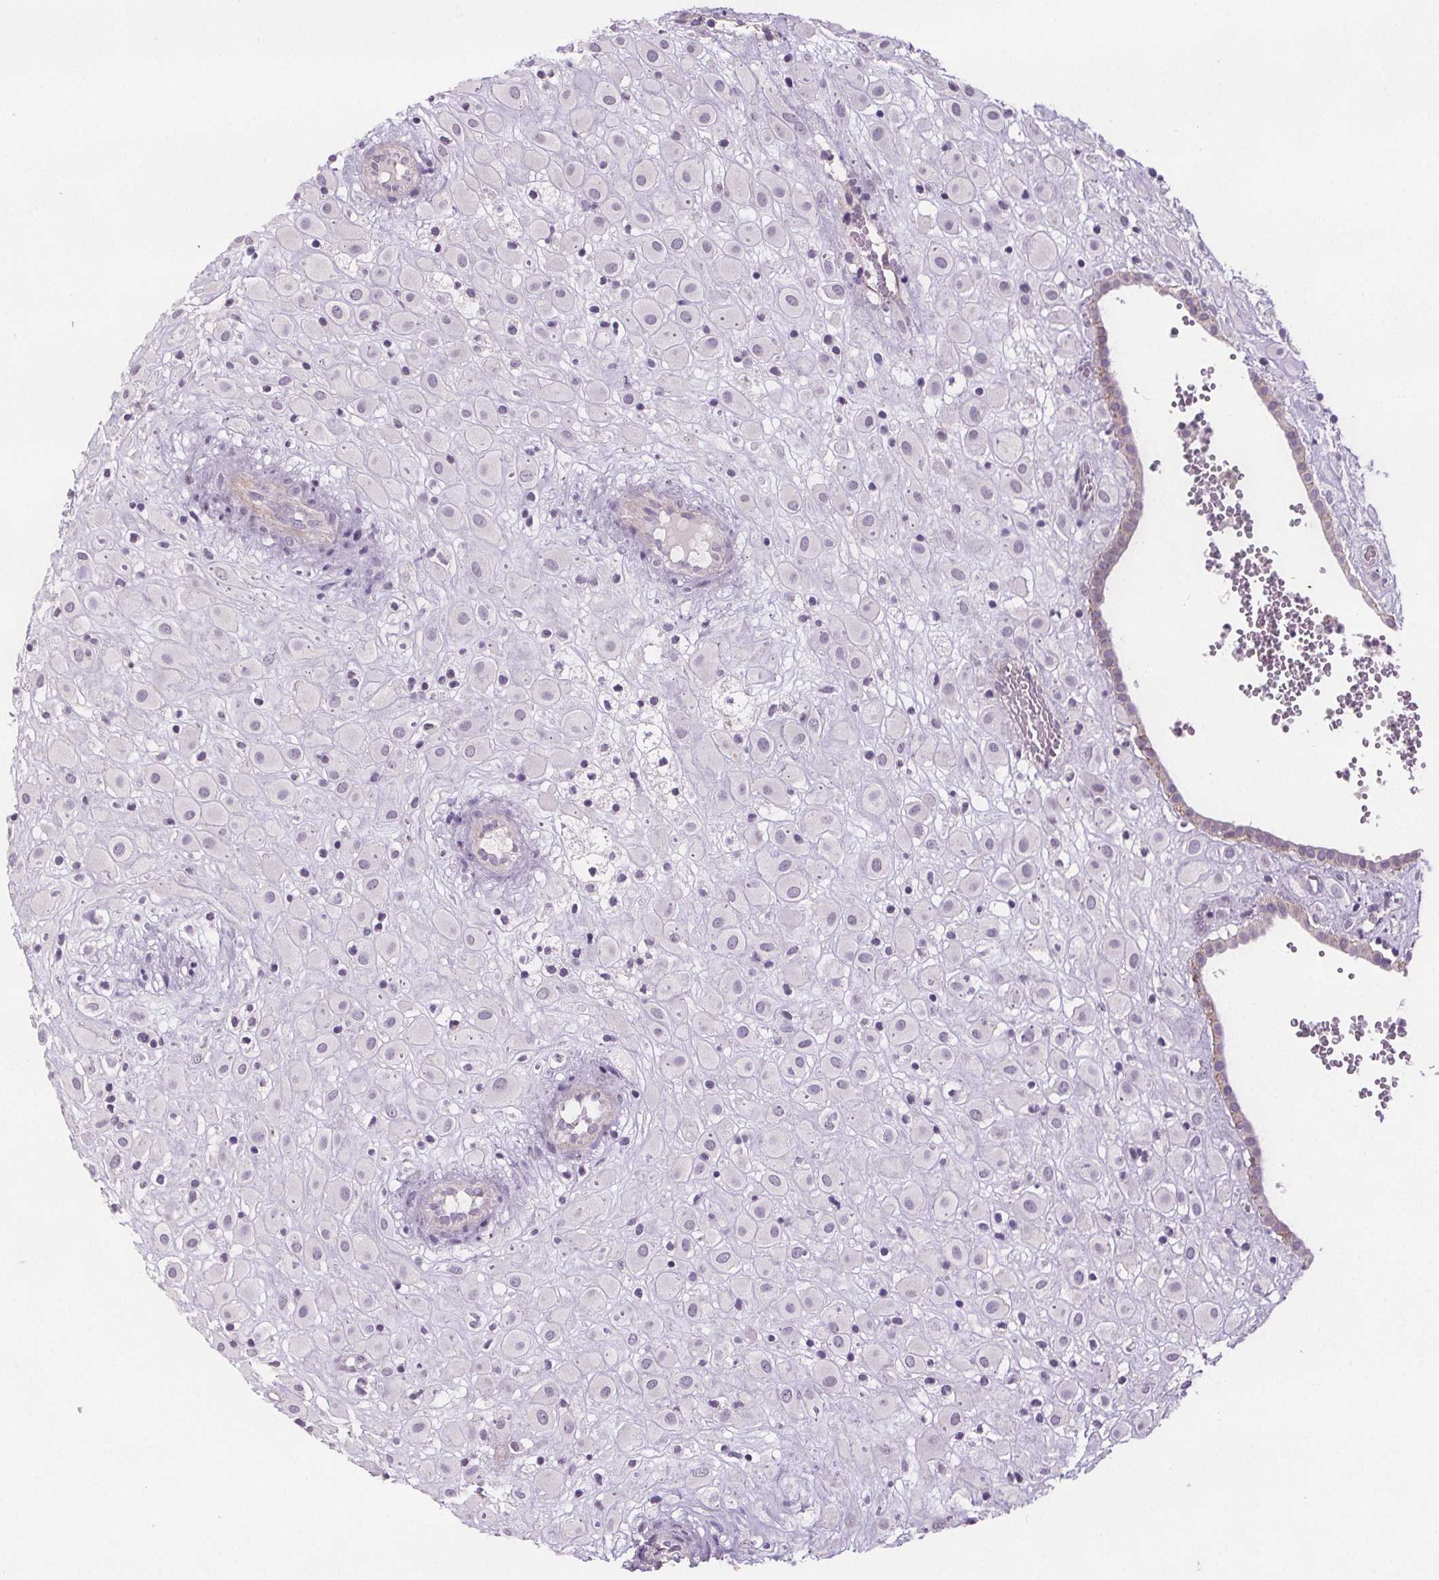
{"staining": {"intensity": "negative", "quantity": "none", "location": "none"}, "tissue": "placenta", "cell_type": "Decidual cells", "image_type": "normal", "snomed": [{"axis": "morphology", "description": "Normal tissue, NOS"}, {"axis": "topography", "description": "Placenta"}], "caption": "Immunohistochemical staining of unremarkable placenta reveals no significant staining in decidual cells. The staining was performed using DAB to visualize the protein expression in brown, while the nuclei were stained in blue with hematoxylin (Magnification: 20x).", "gene": "ATP1A1", "patient": {"sex": "female", "age": 24}}